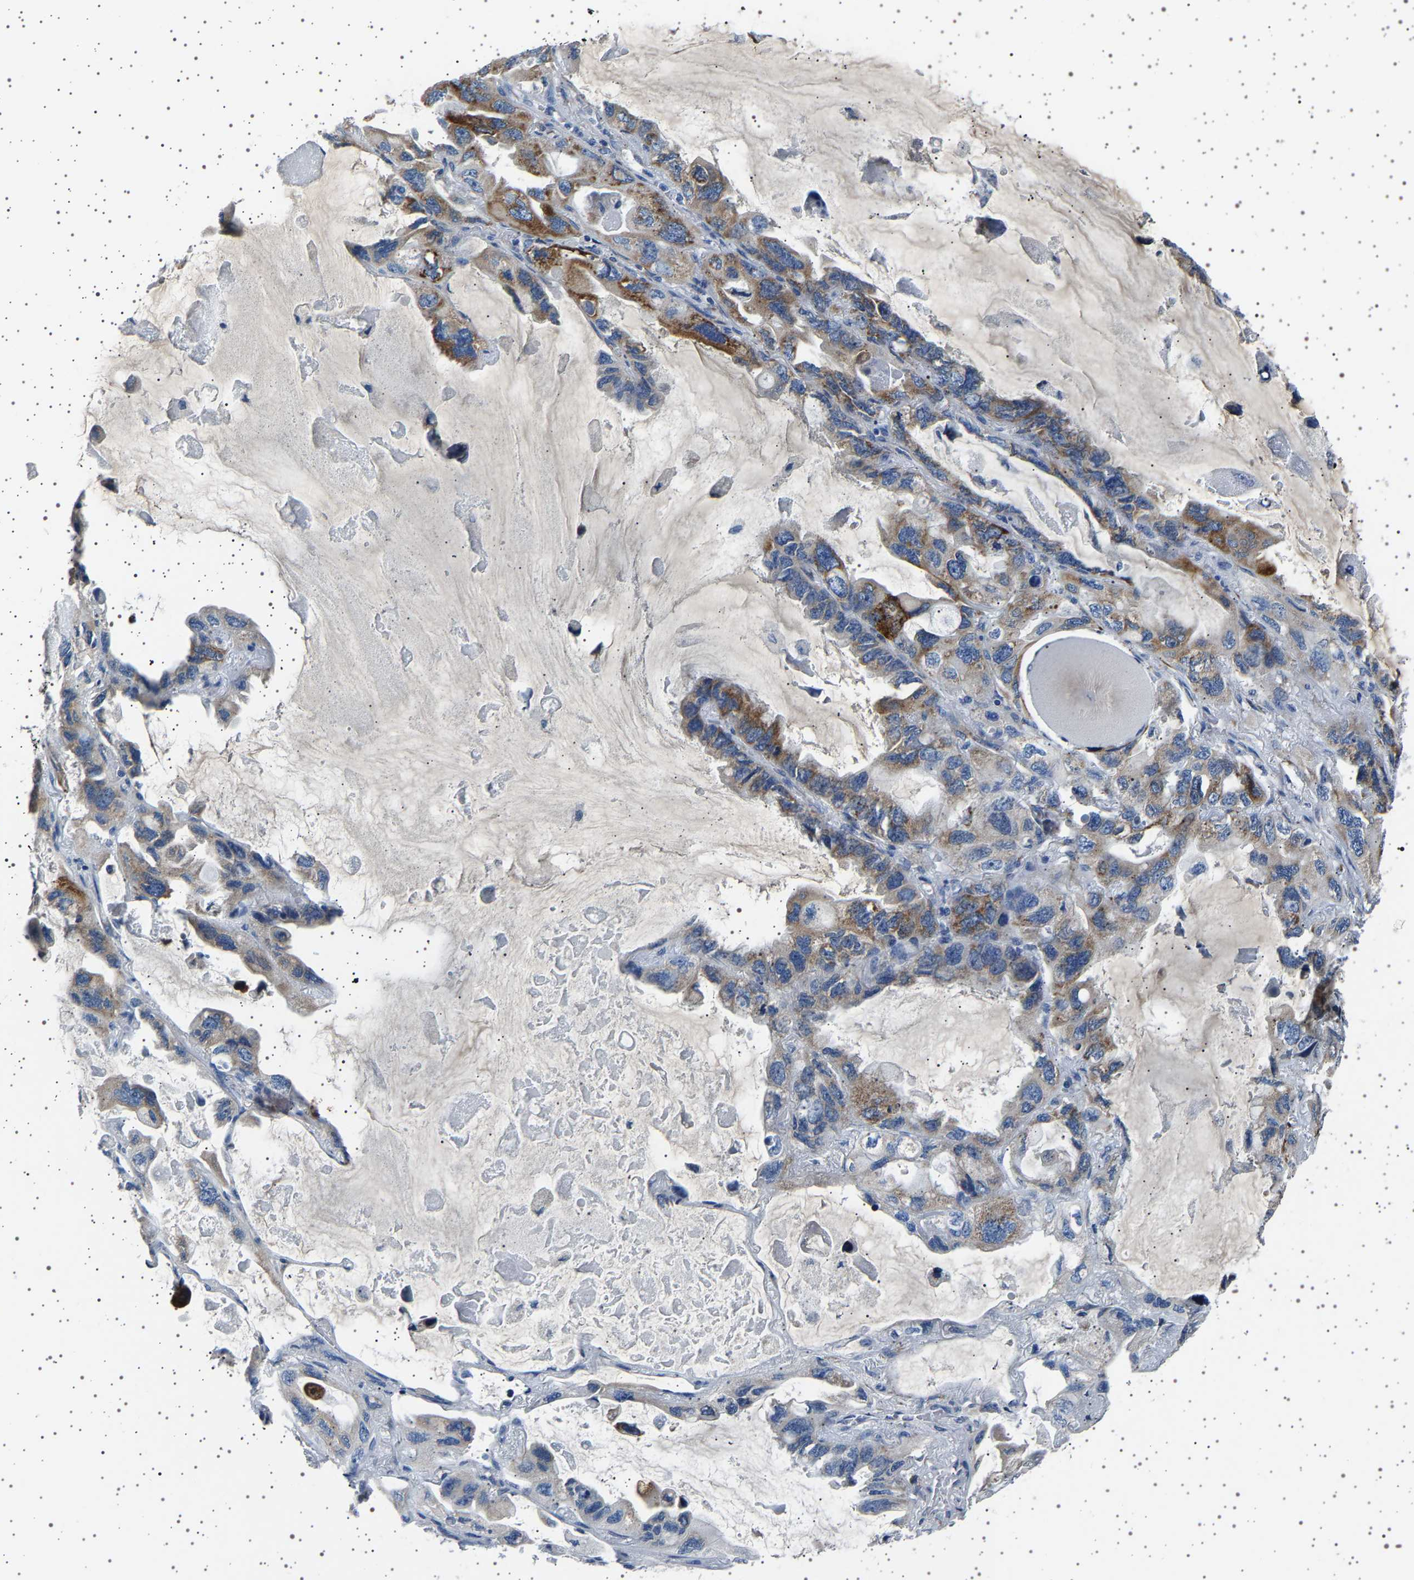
{"staining": {"intensity": "moderate", "quantity": "<25%", "location": "cytoplasmic/membranous"}, "tissue": "lung cancer", "cell_type": "Tumor cells", "image_type": "cancer", "snomed": [{"axis": "morphology", "description": "Squamous cell carcinoma, NOS"}, {"axis": "topography", "description": "Lung"}], "caption": "Squamous cell carcinoma (lung) was stained to show a protein in brown. There is low levels of moderate cytoplasmic/membranous positivity in approximately <25% of tumor cells. (Brightfield microscopy of DAB IHC at high magnification).", "gene": "FTCD", "patient": {"sex": "female", "age": 73}}